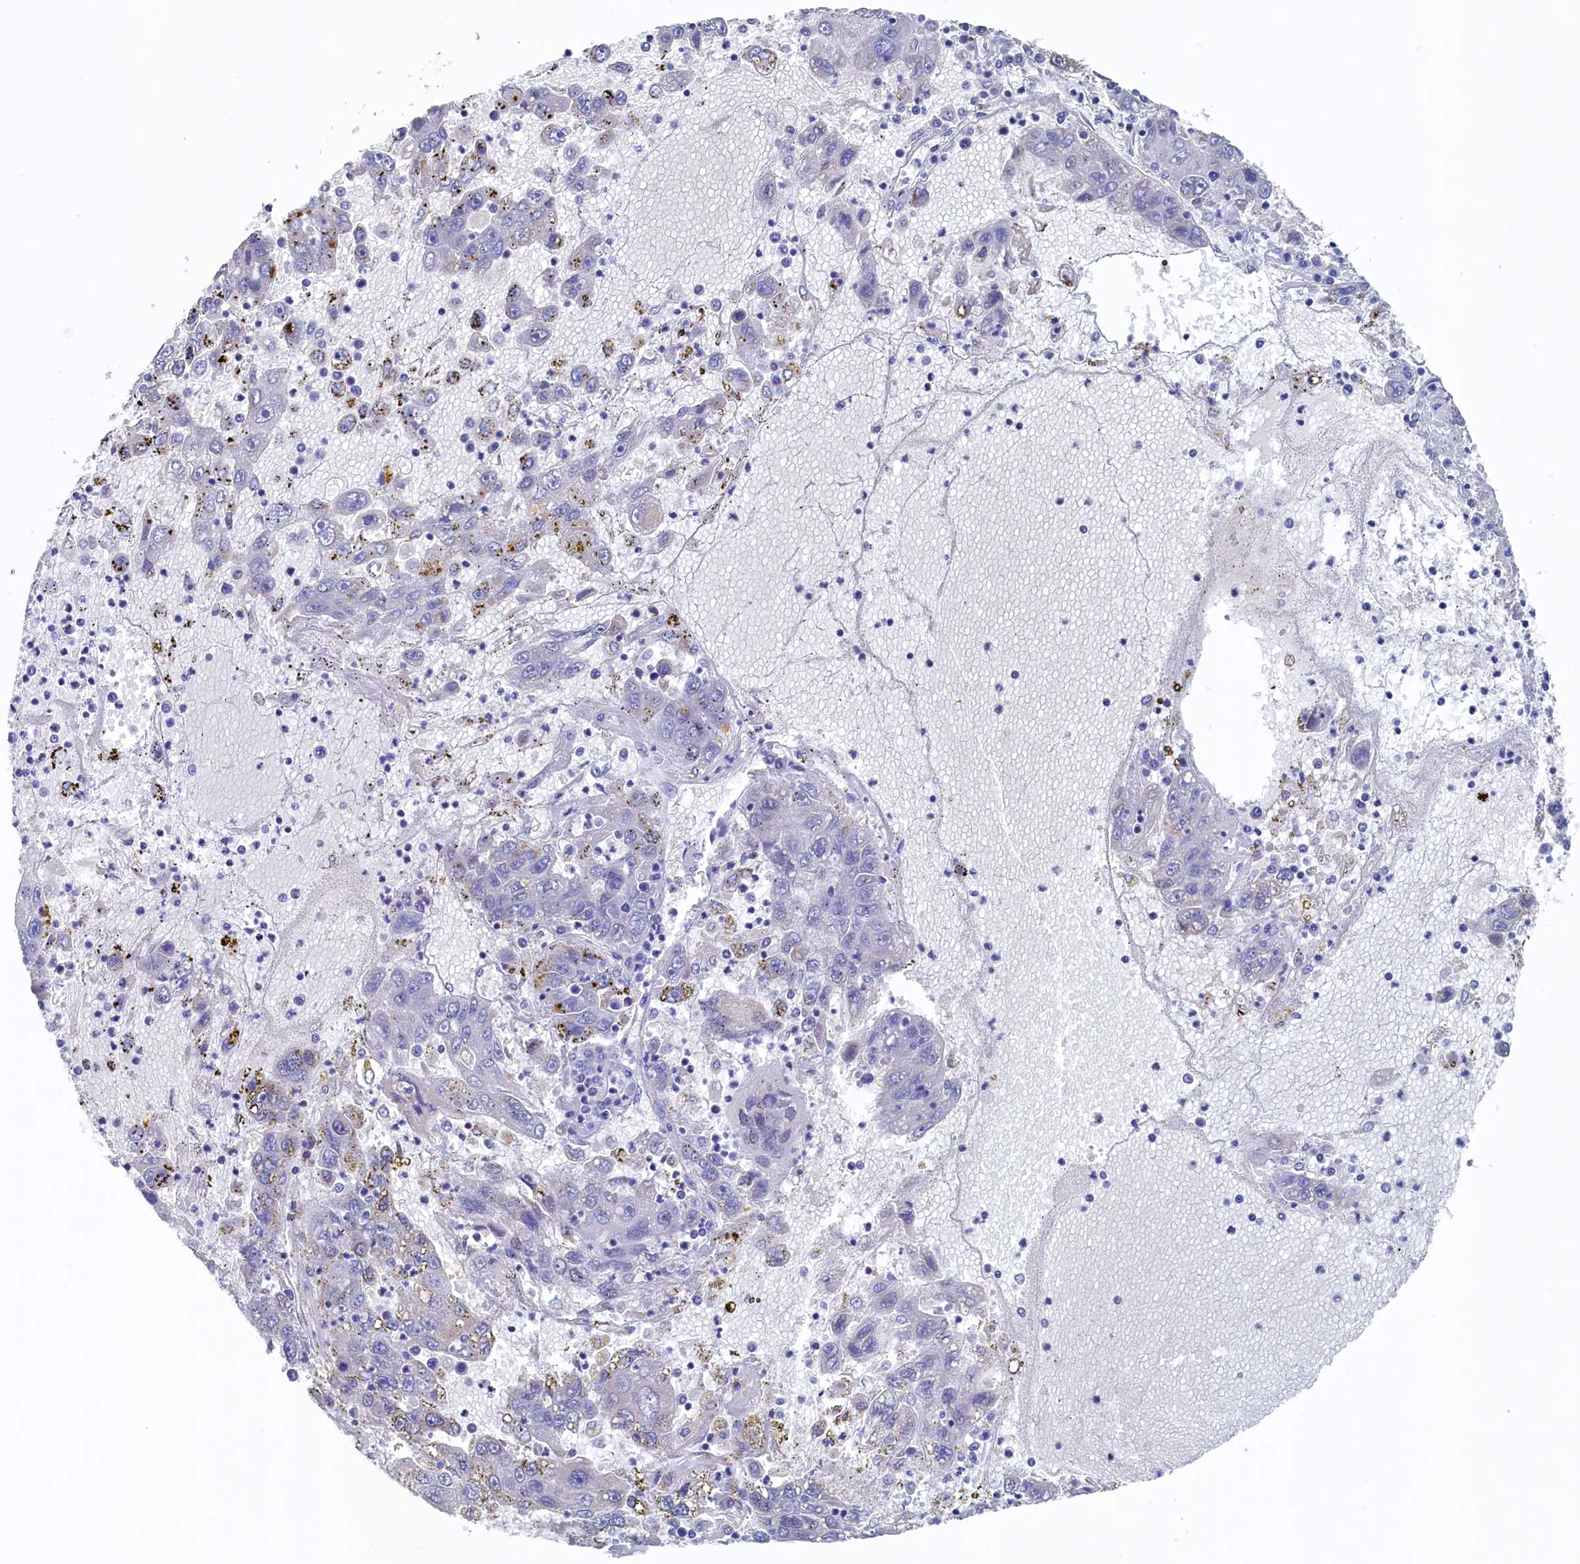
{"staining": {"intensity": "negative", "quantity": "none", "location": "none"}, "tissue": "liver cancer", "cell_type": "Tumor cells", "image_type": "cancer", "snomed": [{"axis": "morphology", "description": "Carcinoma, Hepatocellular, NOS"}, {"axis": "topography", "description": "Liver"}], "caption": "IHC image of human hepatocellular carcinoma (liver) stained for a protein (brown), which shows no expression in tumor cells.", "gene": "C11orf54", "patient": {"sex": "male", "age": 49}}